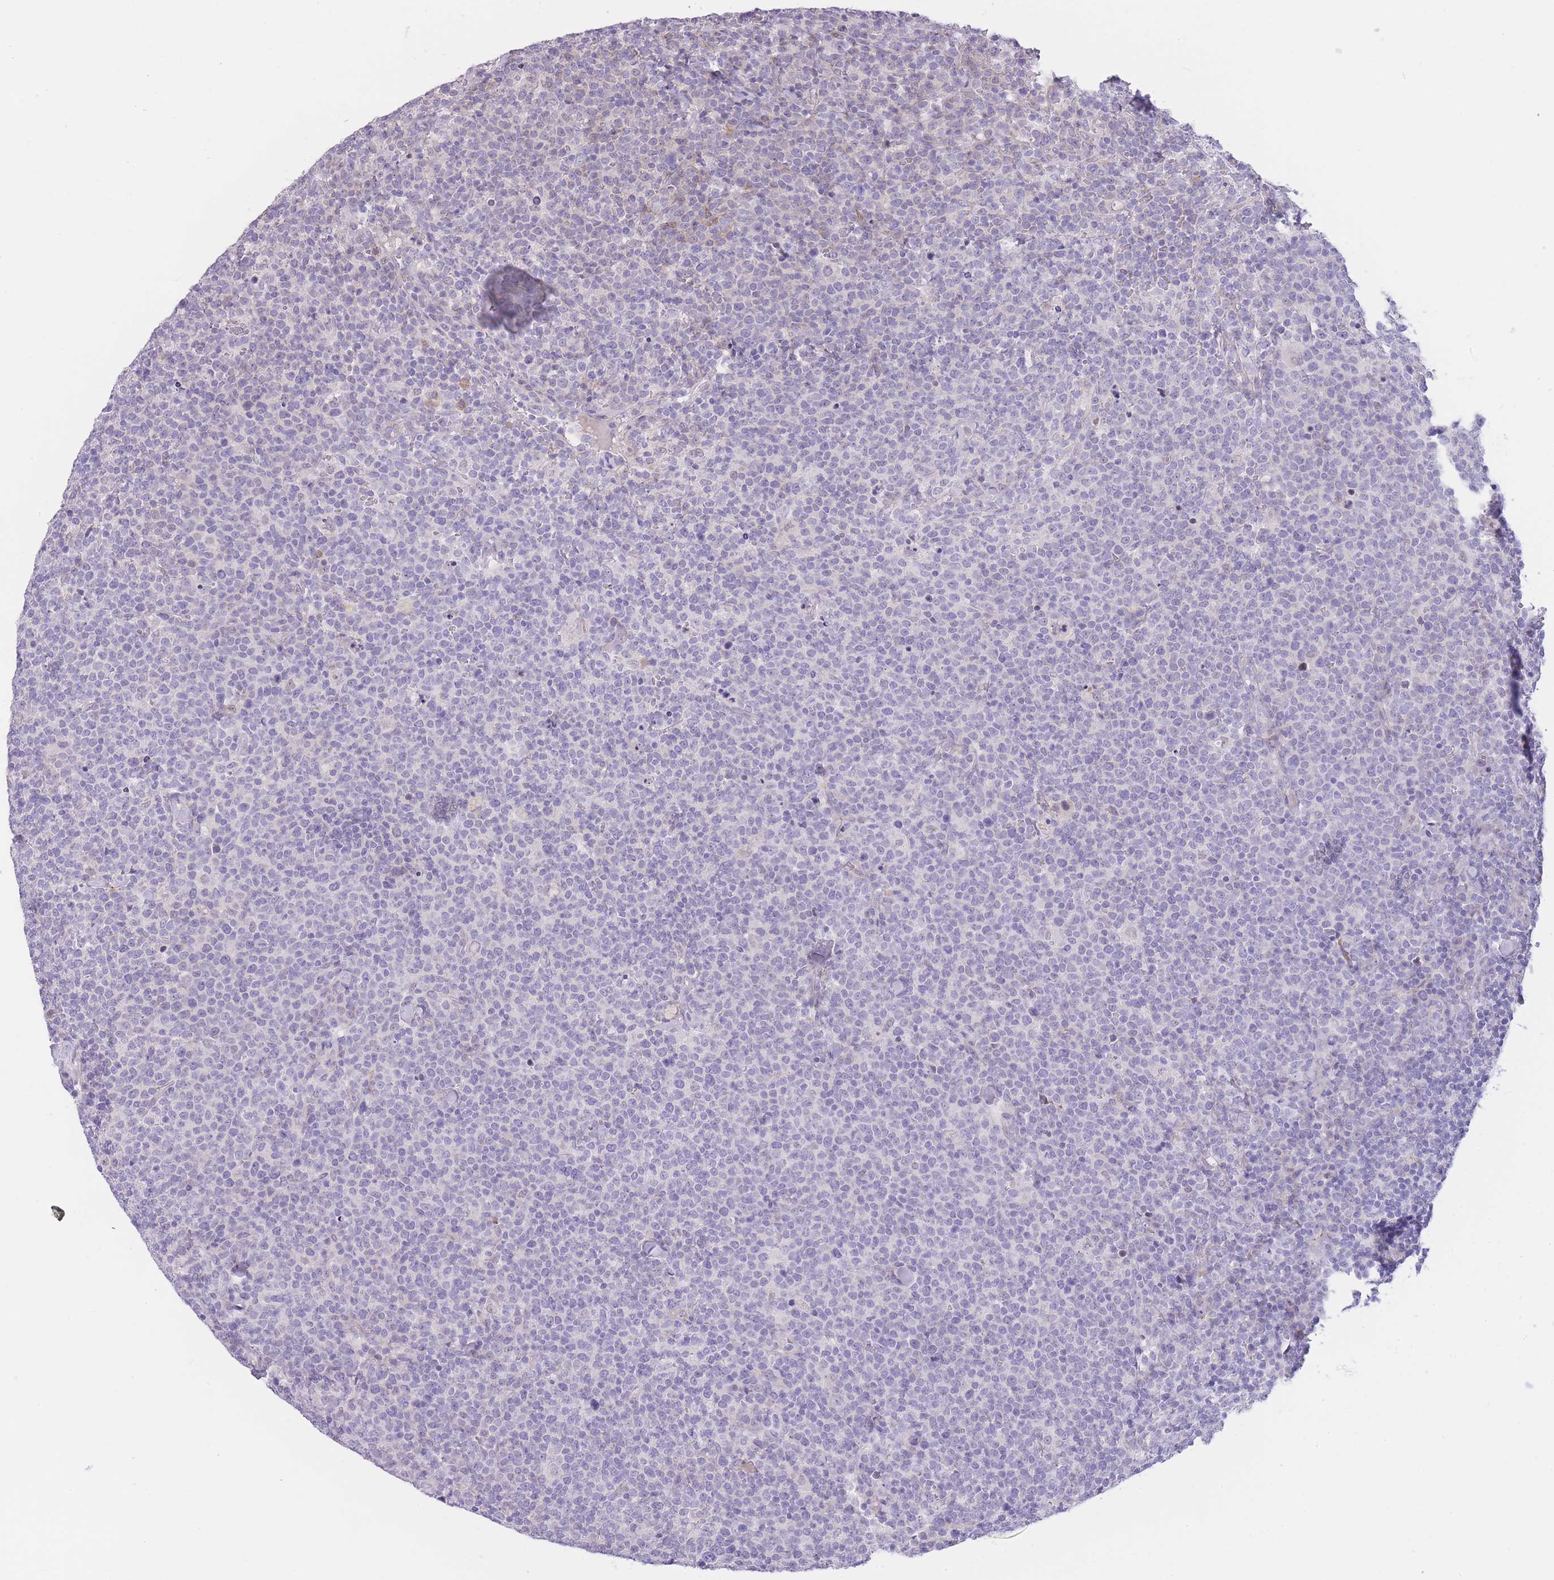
{"staining": {"intensity": "negative", "quantity": "none", "location": "none"}, "tissue": "lymphoma", "cell_type": "Tumor cells", "image_type": "cancer", "snomed": [{"axis": "morphology", "description": "Malignant lymphoma, non-Hodgkin's type, High grade"}, {"axis": "topography", "description": "Lymph node"}], "caption": "Photomicrograph shows no protein staining in tumor cells of lymphoma tissue.", "gene": "IMPG1", "patient": {"sex": "male", "age": 61}}